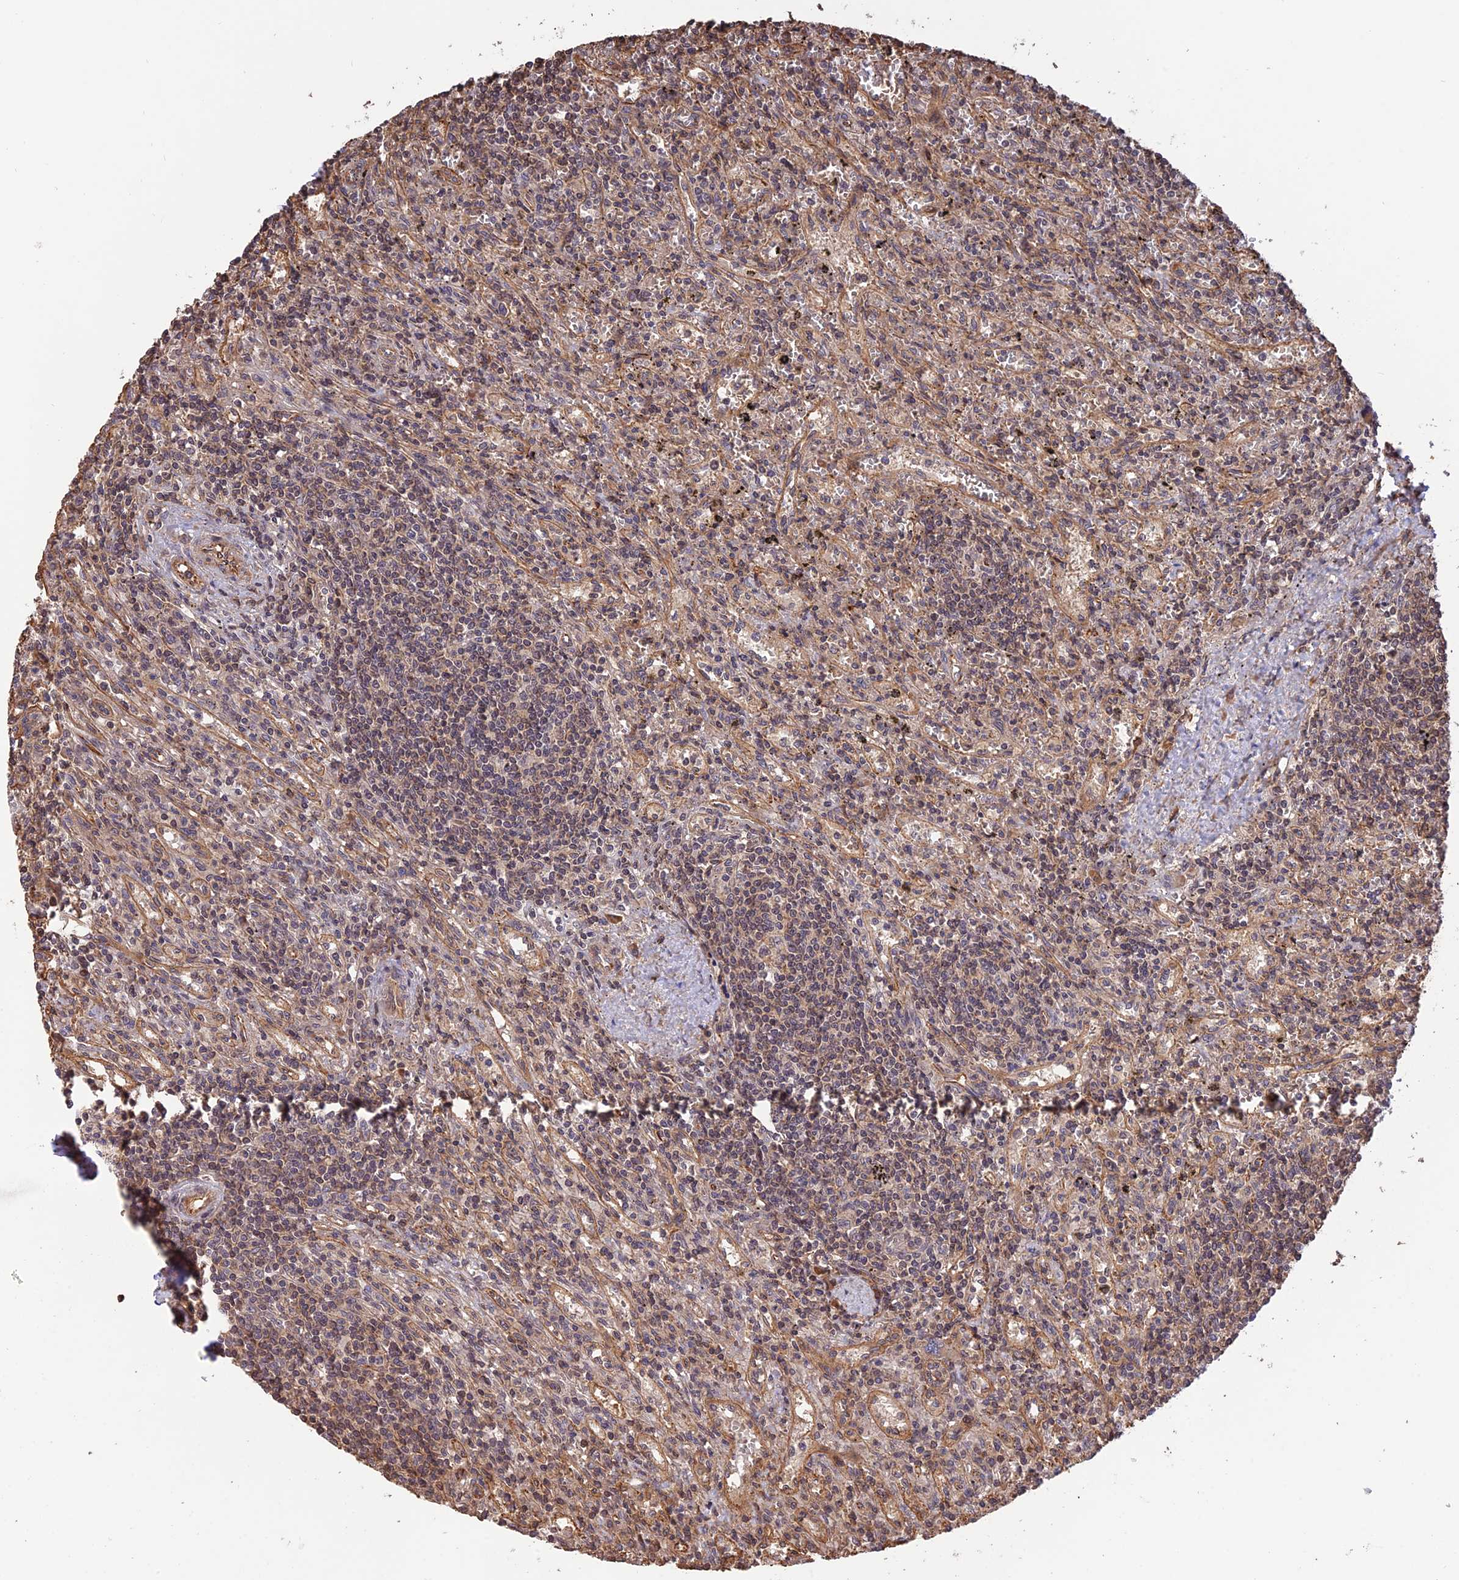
{"staining": {"intensity": "weak", "quantity": "25%-75%", "location": "cytoplasmic/membranous"}, "tissue": "lymphoma", "cell_type": "Tumor cells", "image_type": "cancer", "snomed": [{"axis": "morphology", "description": "Malignant lymphoma, non-Hodgkin's type, Low grade"}, {"axis": "topography", "description": "Spleen"}], "caption": "Human low-grade malignant lymphoma, non-Hodgkin's type stained for a protein (brown) displays weak cytoplasmic/membranous positive expression in approximately 25%-75% of tumor cells.", "gene": "CREBL2", "patient": {"sex": "male", "age": 76}}